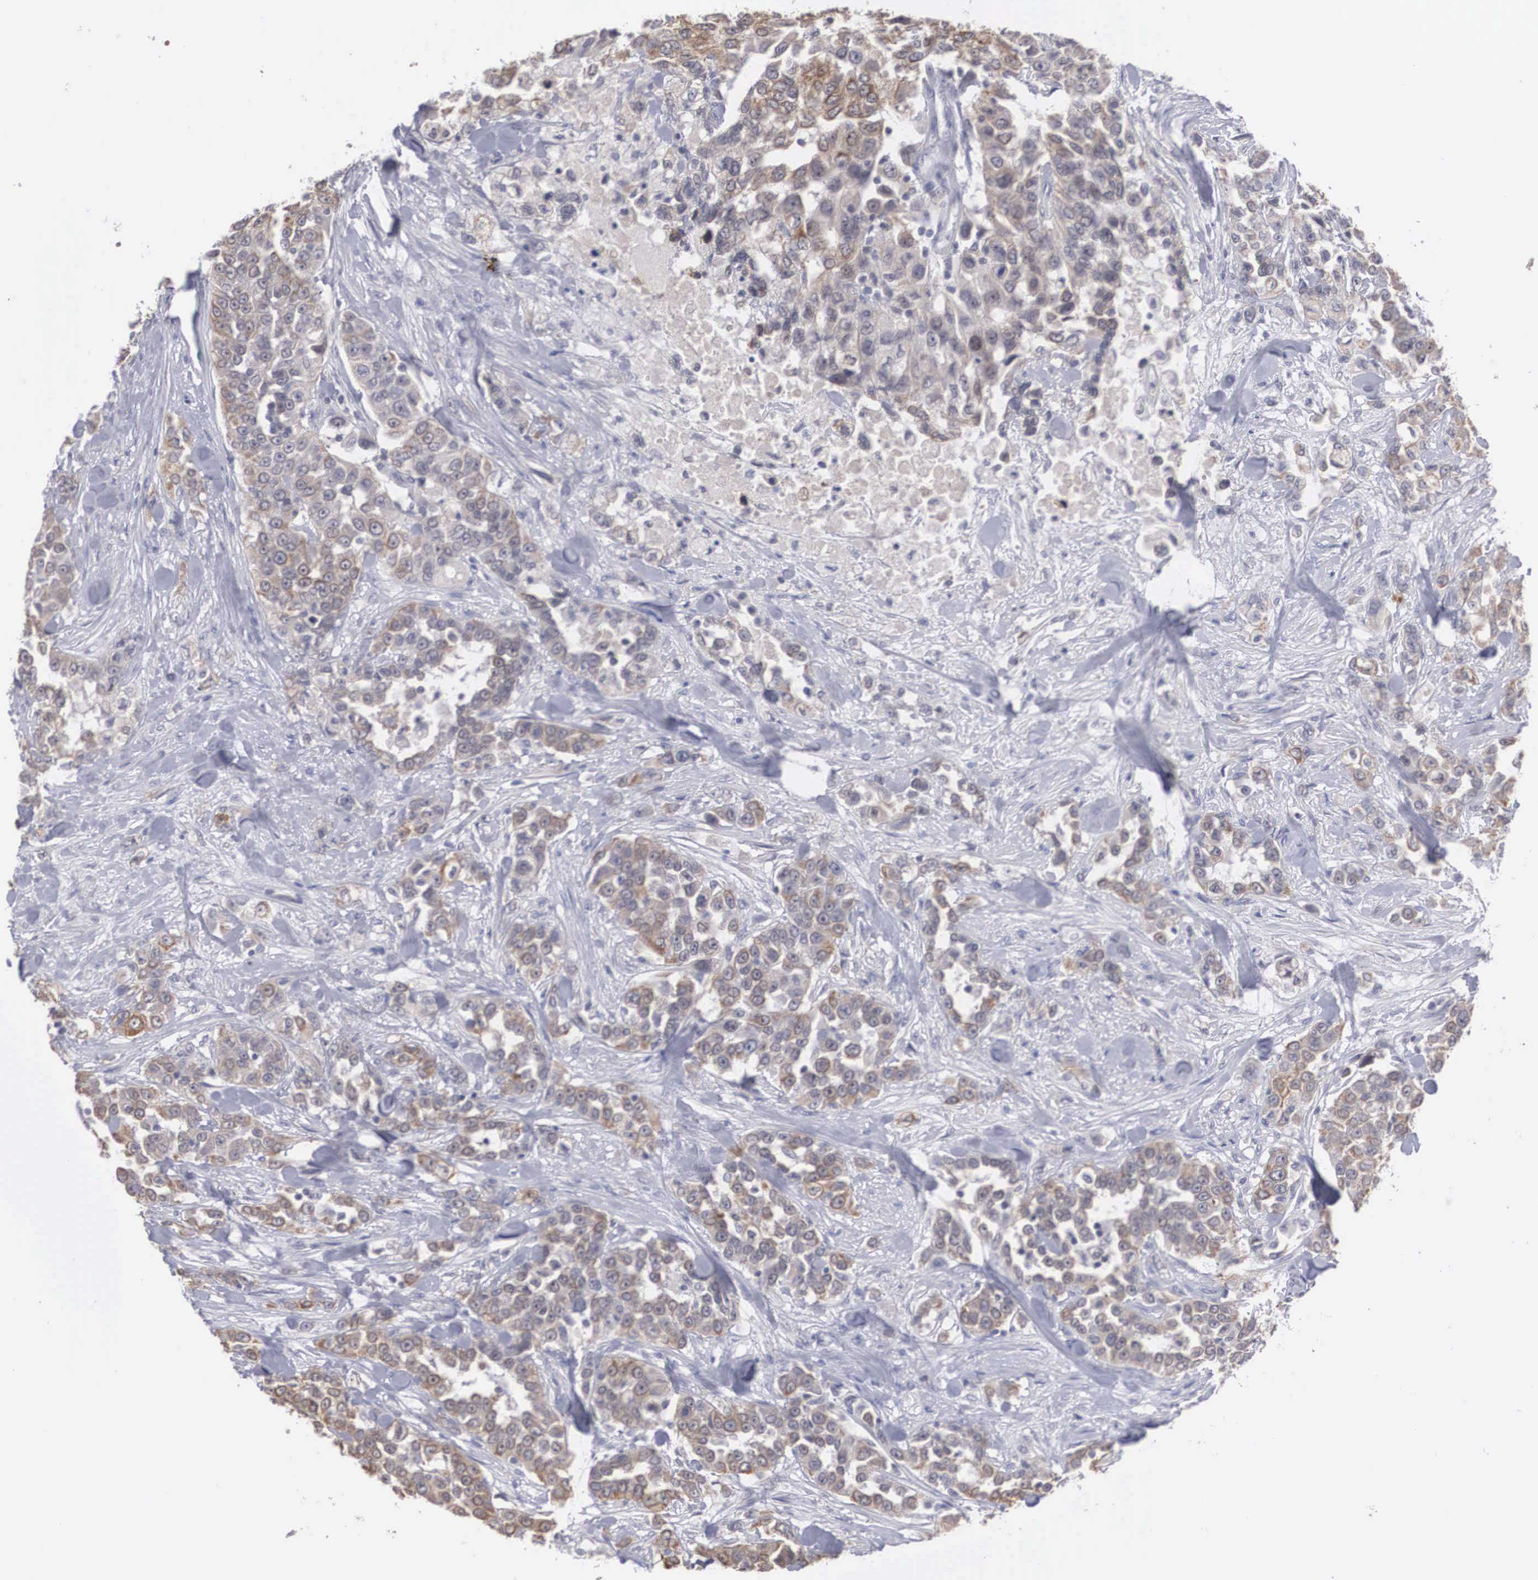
{"staining": {"intensity": "weak", "quantity": "25%-75%", "location": "cytoplasmic/membranous"}, "tissue": "urothelial cancer", "cell_type": "Tumor cells", "image_type": "cancer", "snomed": [{"axis": "morphology", "description": "Urothelial carcinoma, High grade"}, {"axis": "topography", "description": "Urinary bladder"}], "caption": "The photomicrograph exhibits immunohistochemical staining of high-grade urothelial carcinoma. There is weak cytoplasmic/membranous expression is appreciated in about 25%-75% of tumor cells.", "gene": "WDR89", "patient": {"sex": "female", "age": 80}}